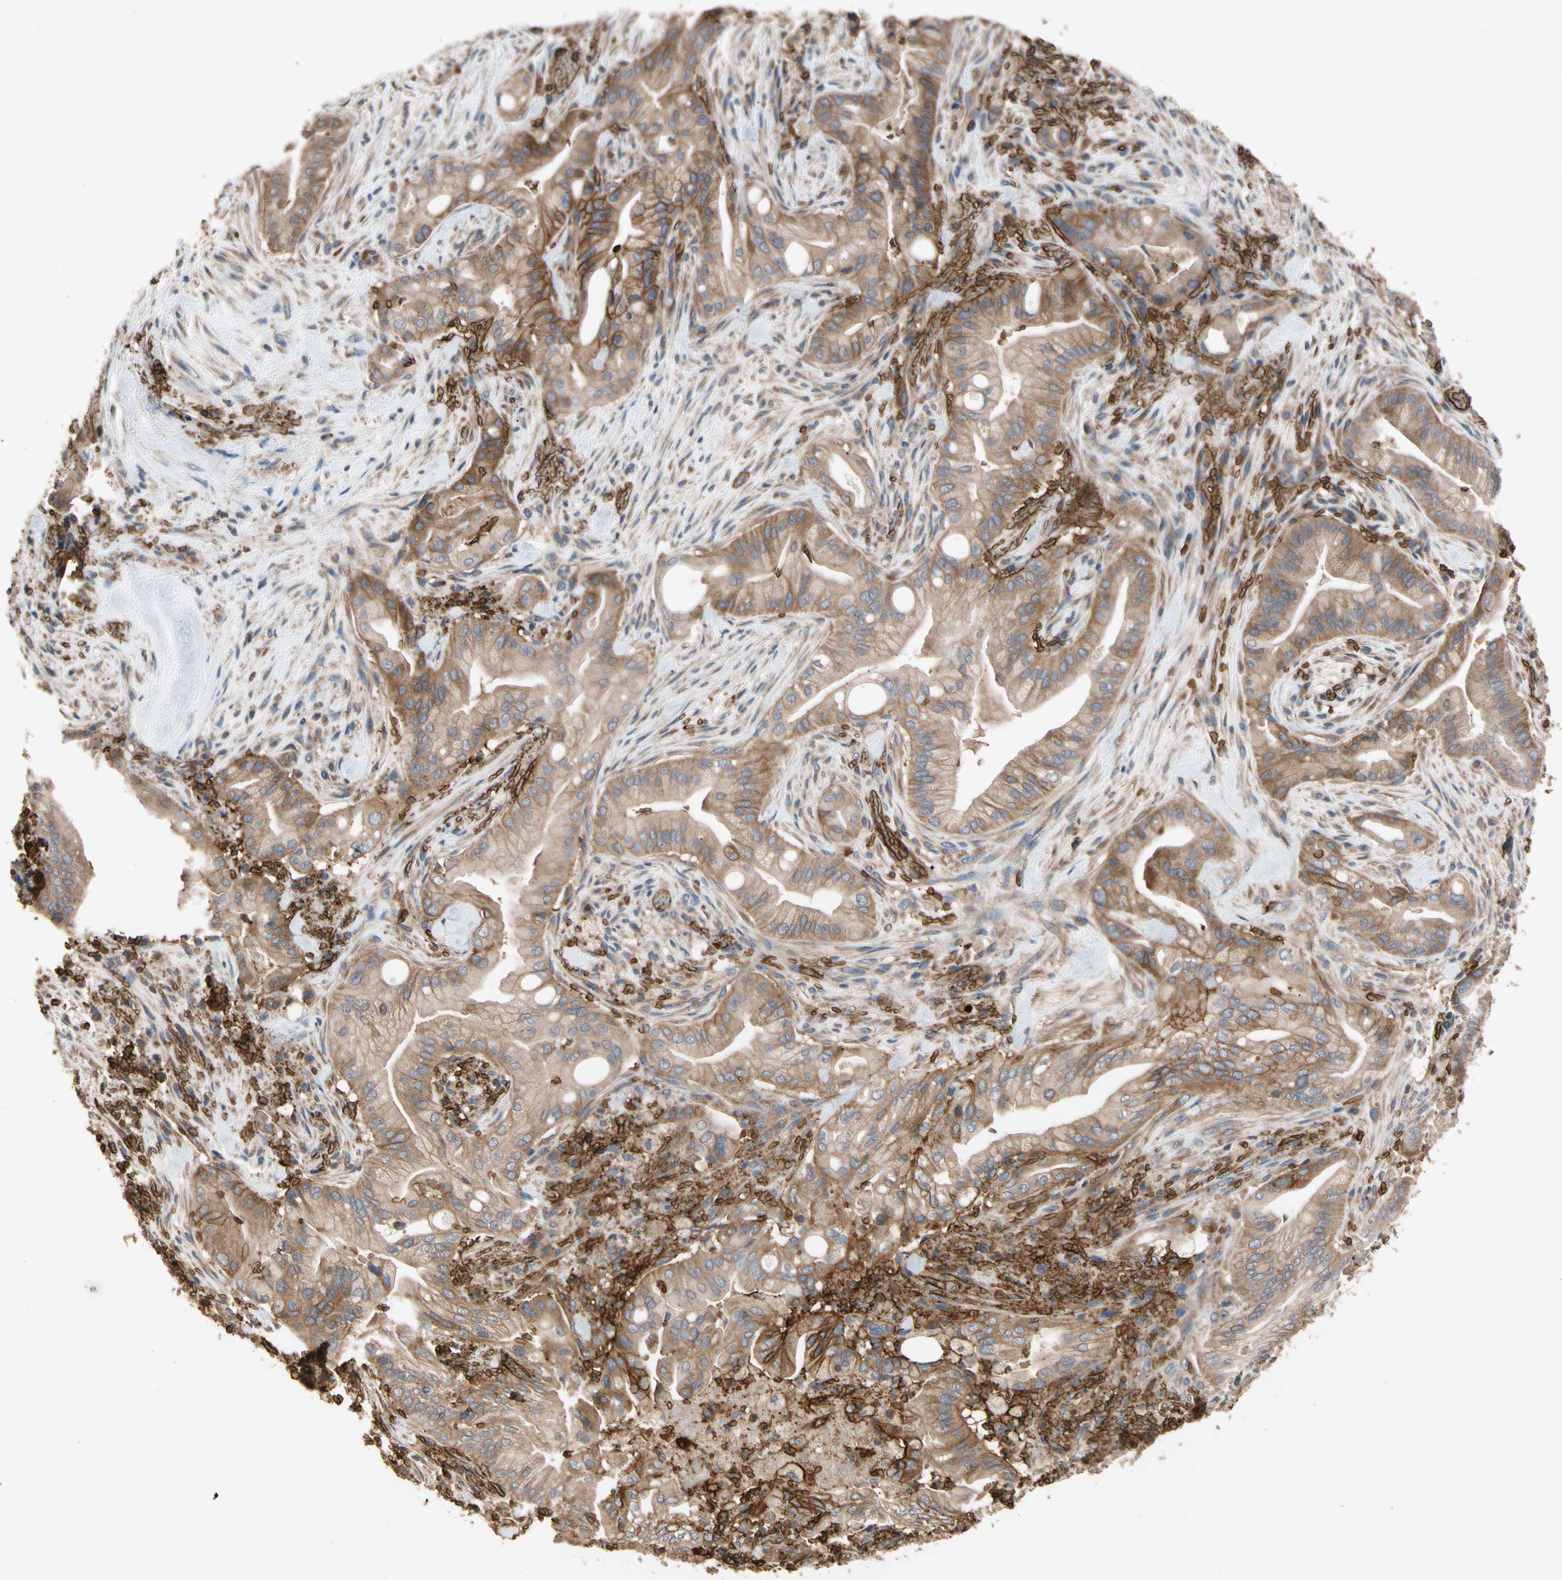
{"staining": {"intensity": "strong", "quantity": ">75%", "location": "cytoplasmic/membranous"}, "tissue": "liver cancer", "cell_type": "Tumor cells", "image_type": "cancer", "snomed": [{"axis": "morphology", "description": "Cholangiocarcinoma"}, {"axis": "topography", "description": "Liver"}], "caption": "Protein staining exhibits strong cytoplasmic/membranous staining in approximately >75% of tumor cells in liver cancer. The staining was performed using DAB, with brown indicating positive protein expression. Nuclei are stained blue with hematoxylin.", "gene": "RIOK2", "patient": {"sex": "female", "age": 68}}